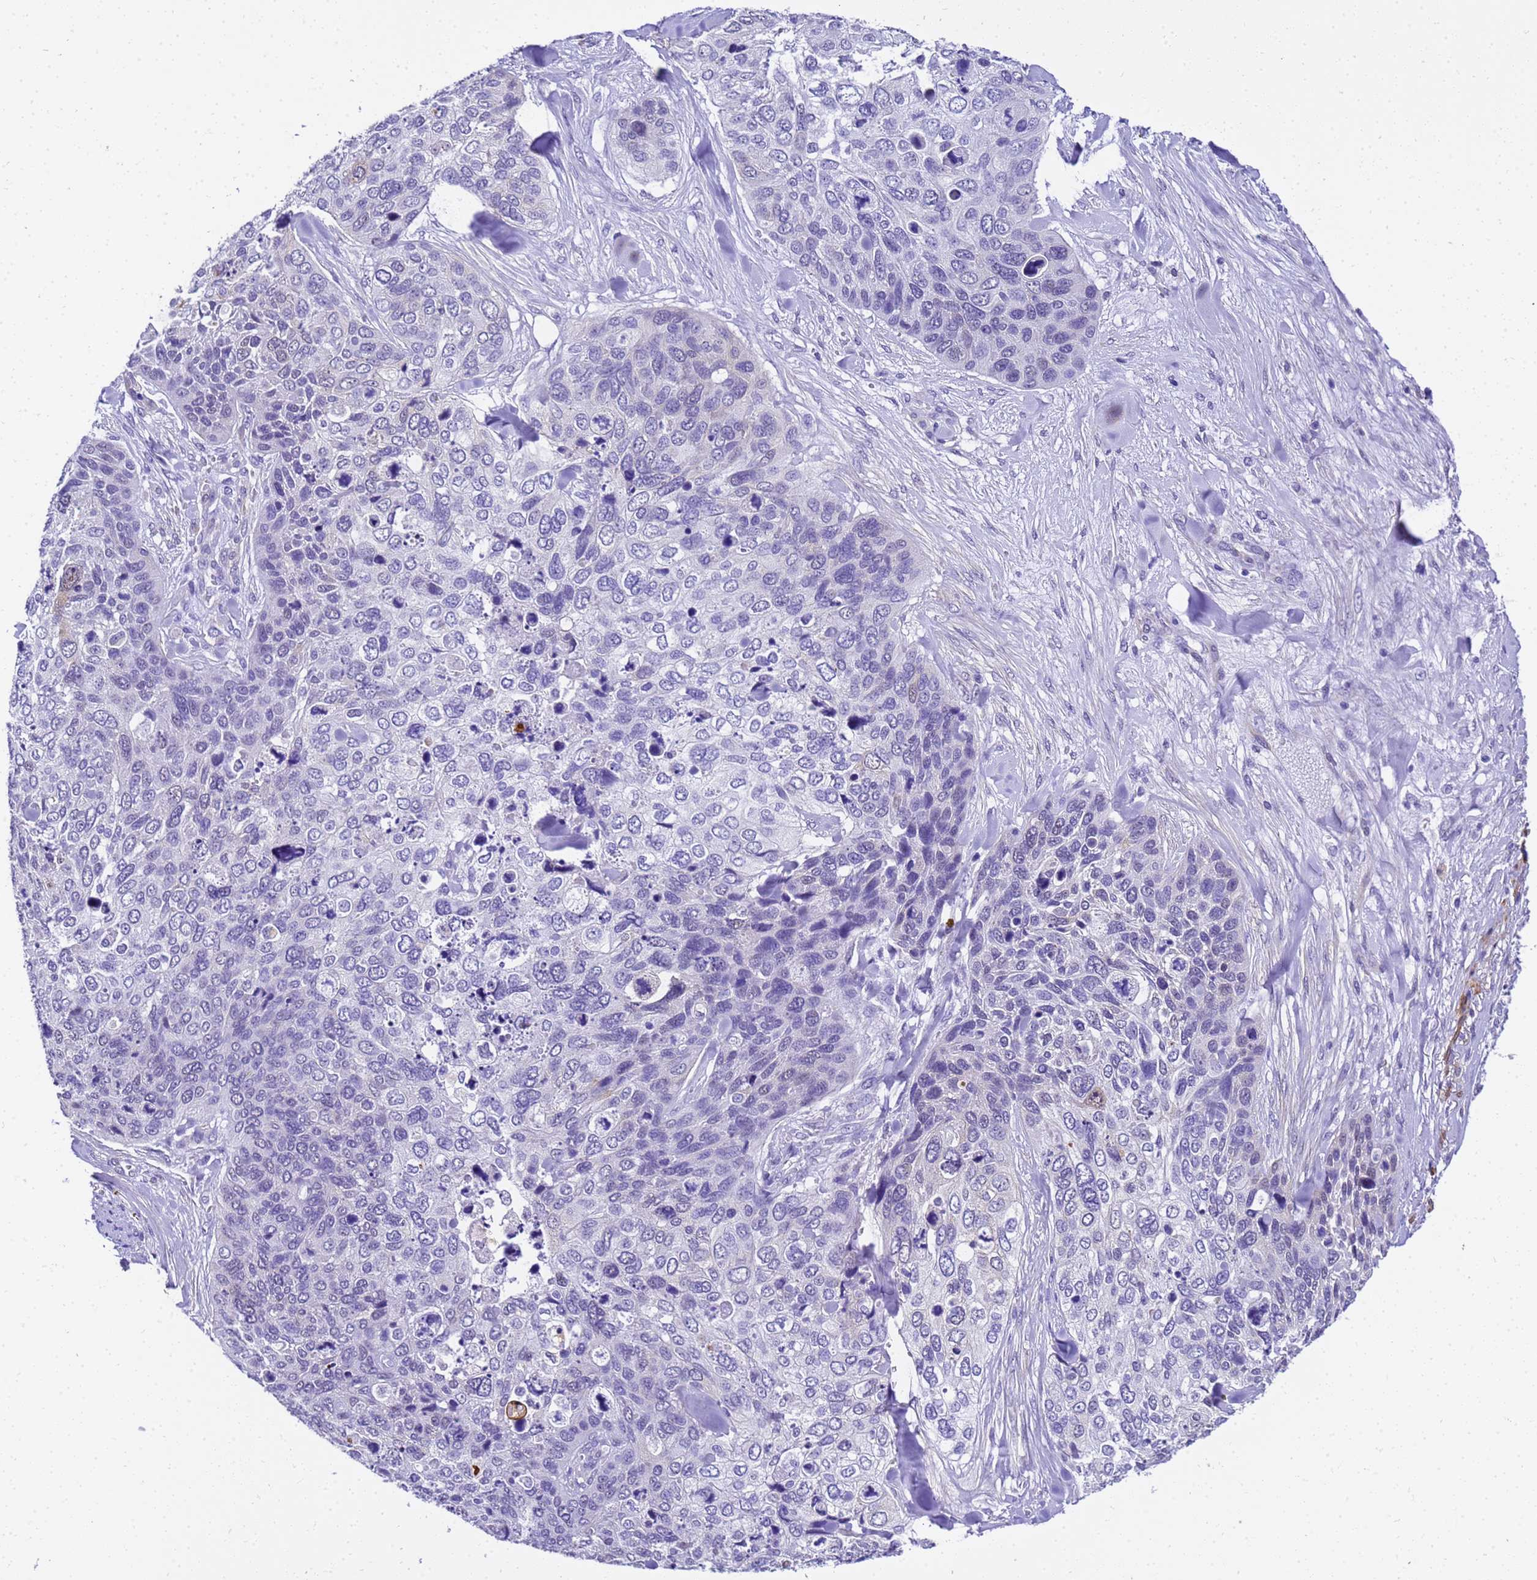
{"staining": {"intensity": "negative", "quantity": "none", "location": "none"}, "tissue": "skin cancer", "cell_type": "Tumor cells", "image_type": "cancer", "snomed": [{"axis": "morphology", "description": "Basal cell carcinoma"}, {"axis": "topography", "description": "Skin"}], "caption": "DAB immunohistochemical staining of human skin cancer (basal cell carcinoma) exhibits no significant positivity in tumor cells. The staining was performed using DAB (3,3'-diaminobenzidine) to visualize the protein expression in brown, while the nuclei were stained in blue with hematoxylin (Magnification: 20x).", "gene": "HSPB6", "patient": {"sex": "female", "age": 74}}